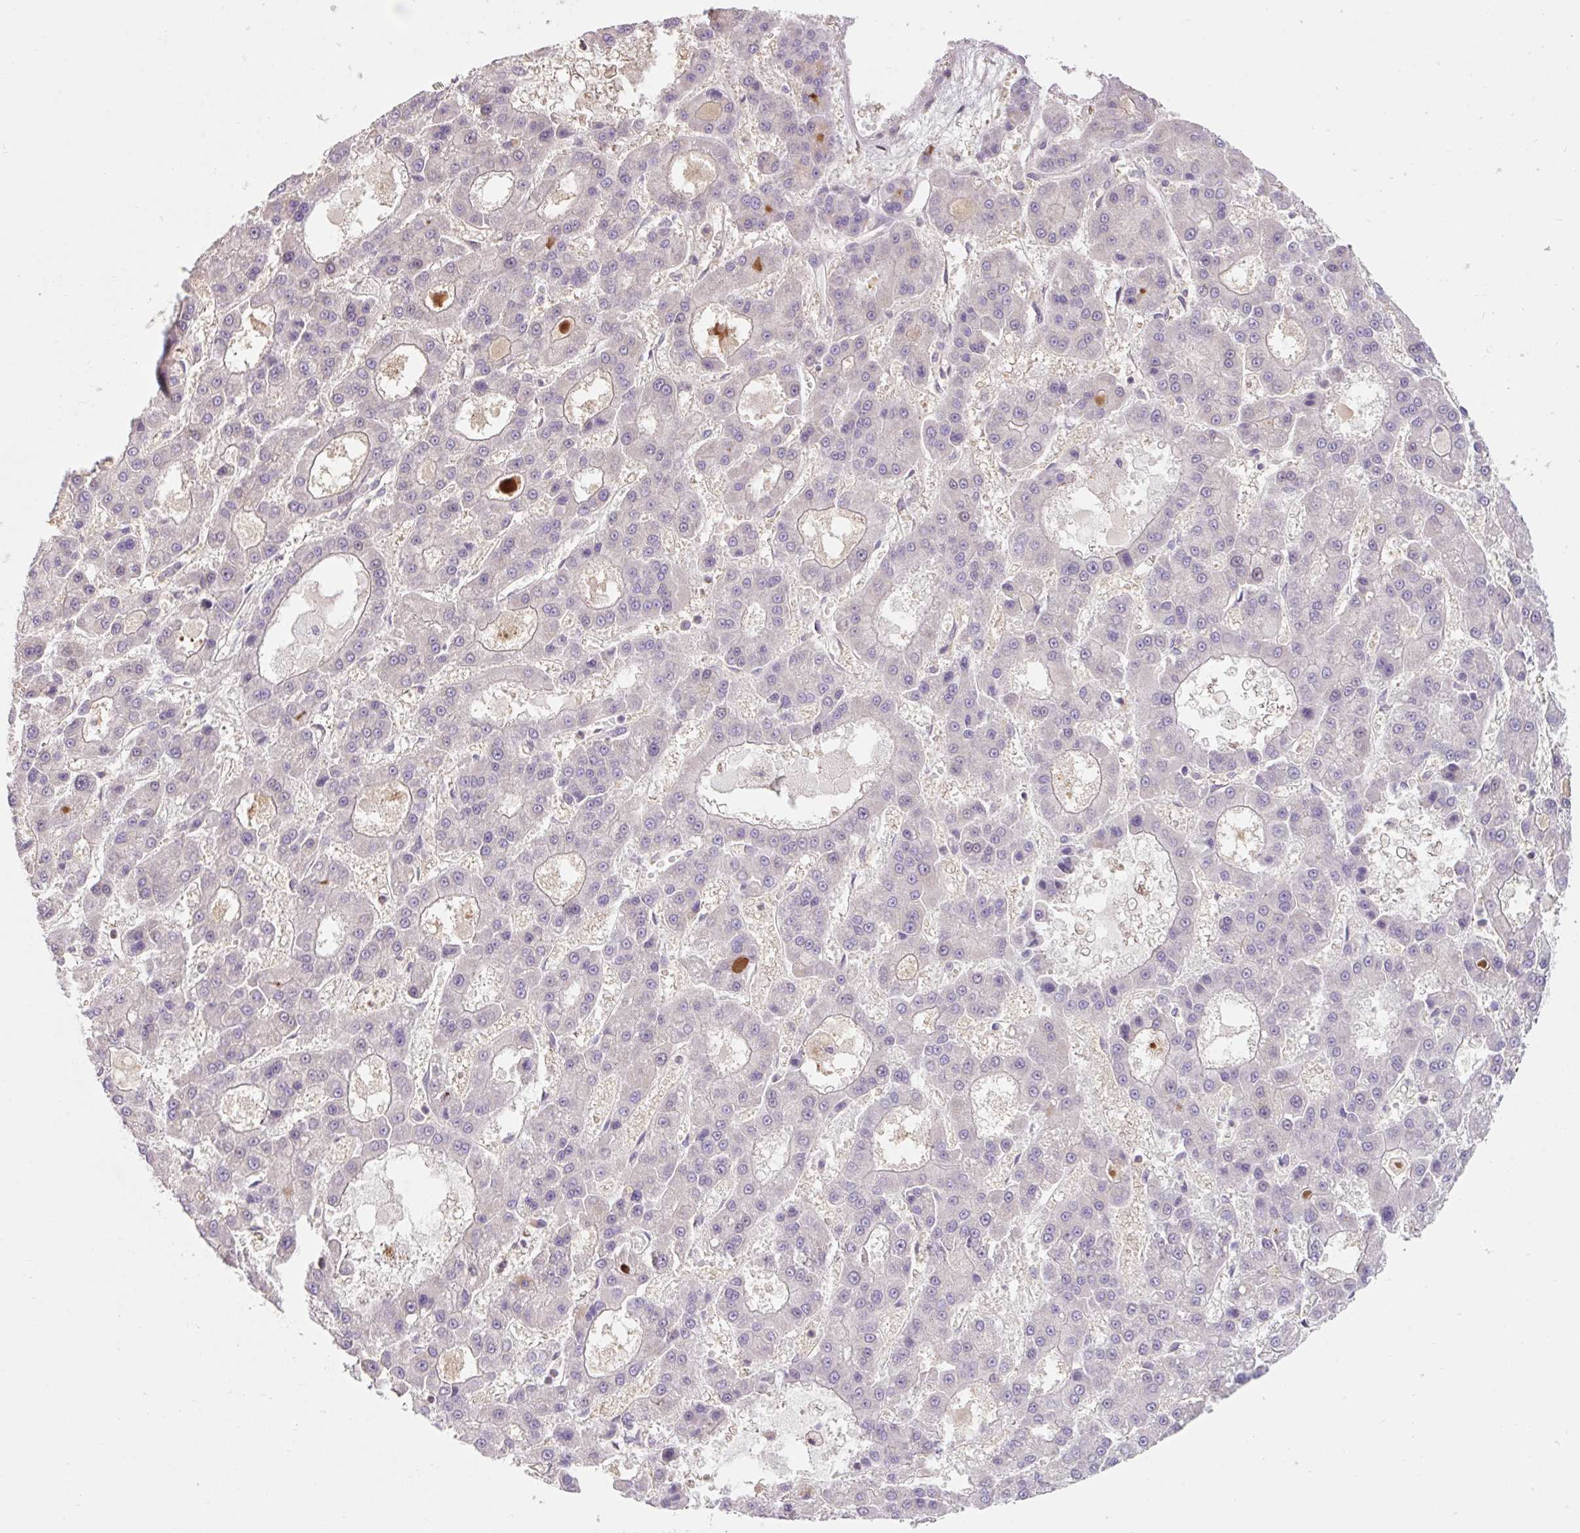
{"staining": {"intensity": "negative", "quantity": "none", "location": "none"}, "tissue": "liver cancer", "cell_type": "Tumor cells", "image_type": "cancer", "snomed": [{"axis": "morphology", "description": "Carcinoma, Hepatocellular, NOS"}, {"axis": "topography", "description": "Liver"}], "caption": "This is a image of IHC staining of liver hepatocellular carcinoma, which shows no positivity in tumor cells.", "gene": "ZNF552", "patient": {"sex": "male", "age": 70}}